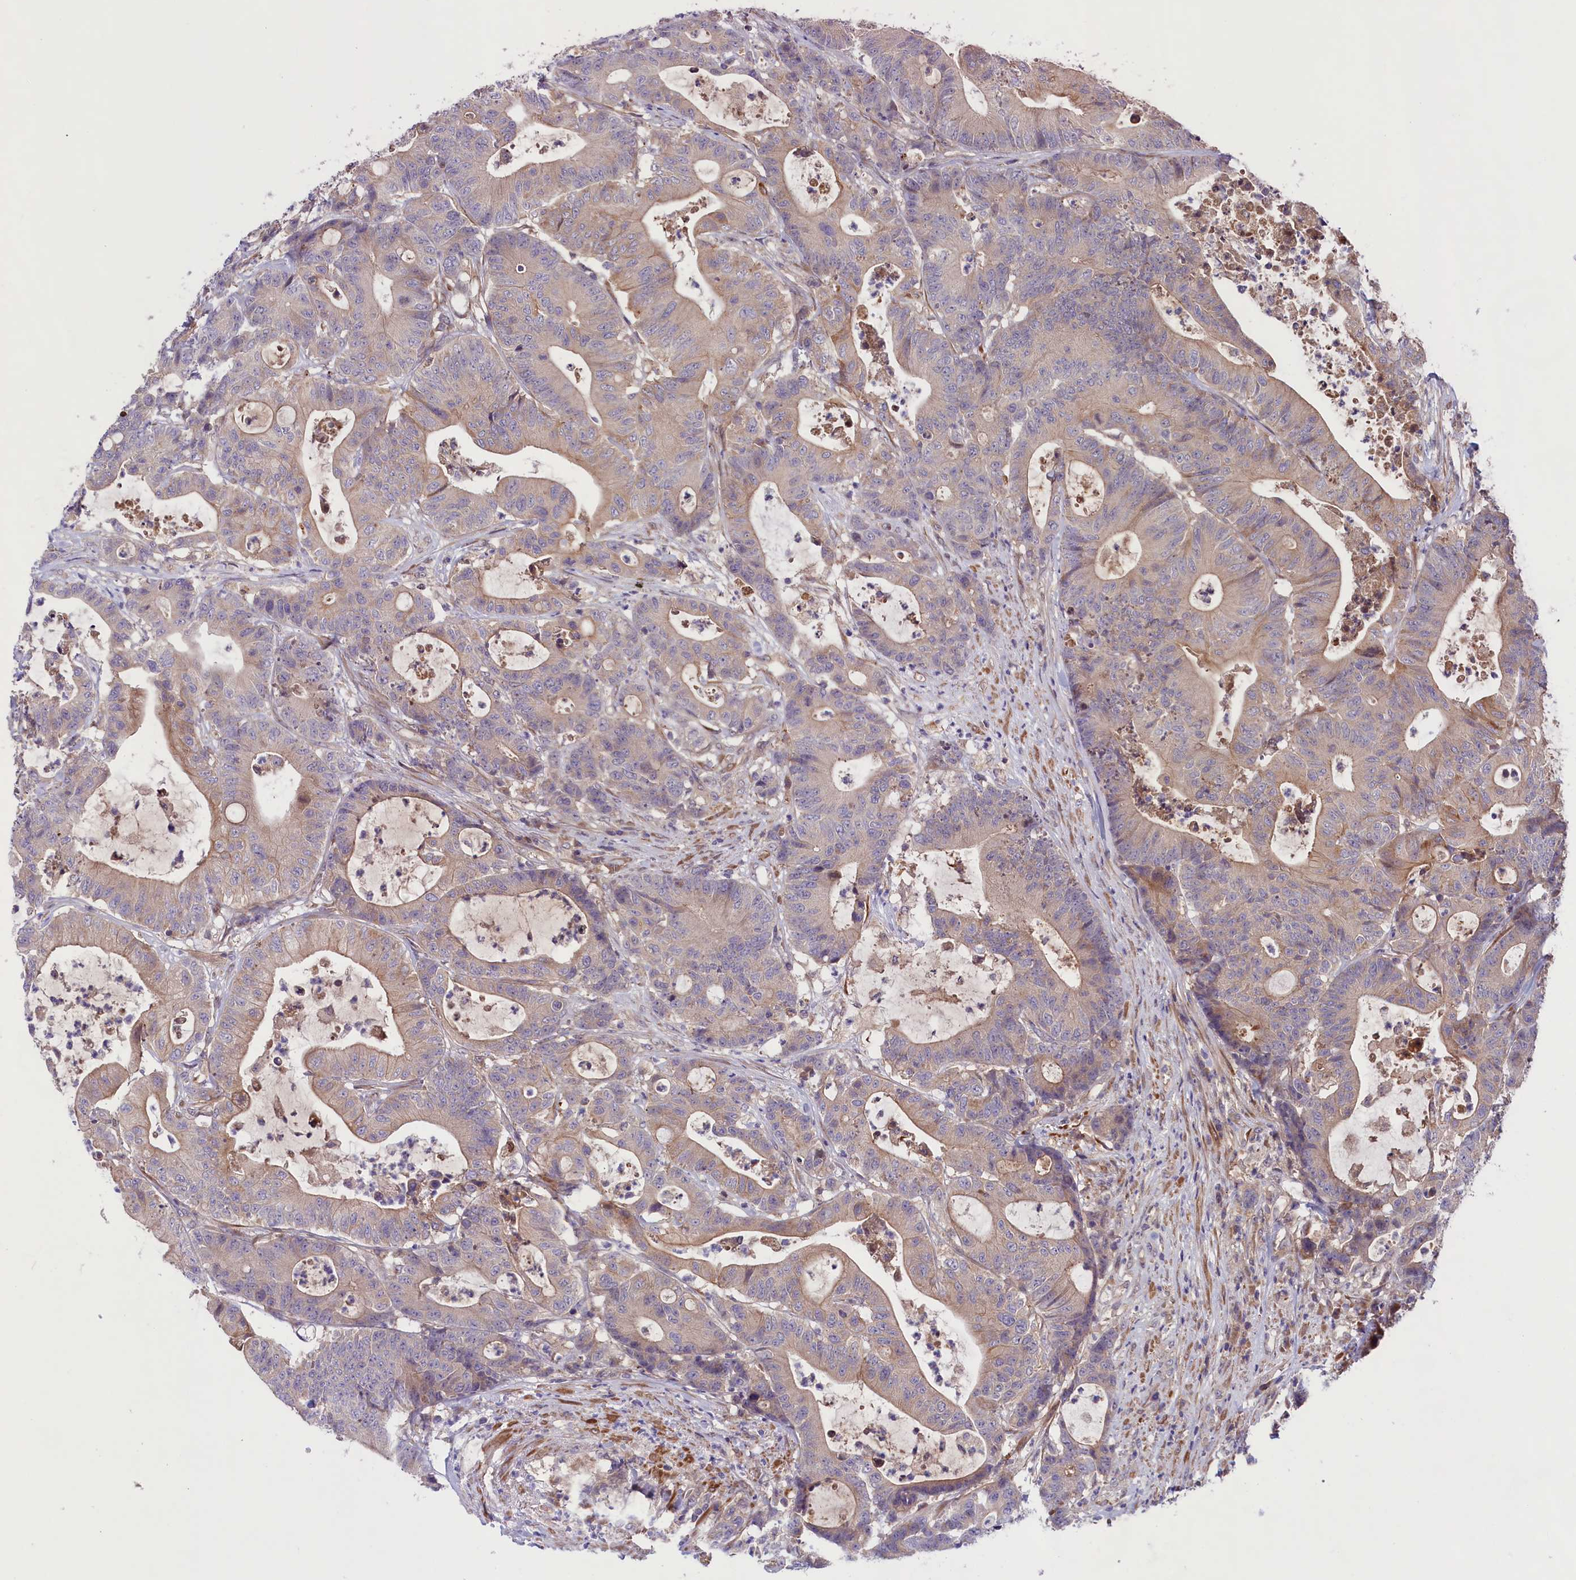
{"staining": {"intensity": "weak", "quantity": "25%-75%", "location": "cytoplasmic/membranous"}, "tissue": "colorectal cancer", "cell_type": "Tumor cells", "image_type": "cancer", "snomed": [{"axis": "morphology", "description": "Adenocarcinoma, NOS"}, {"axis": "topography", "description": "Colon"}], "caption": "Colorectal cancer (adenocarcinoma) was stained to show a protein in brown. There is low levels of weak cytoplasmic/membranous expression in approximately 25%-75% of tumor cells. The protein of interest is shown in brown color, while the nuclei are stained blue.", "gene": "COG8", "patient": {"sex": "female", "age": 84}}